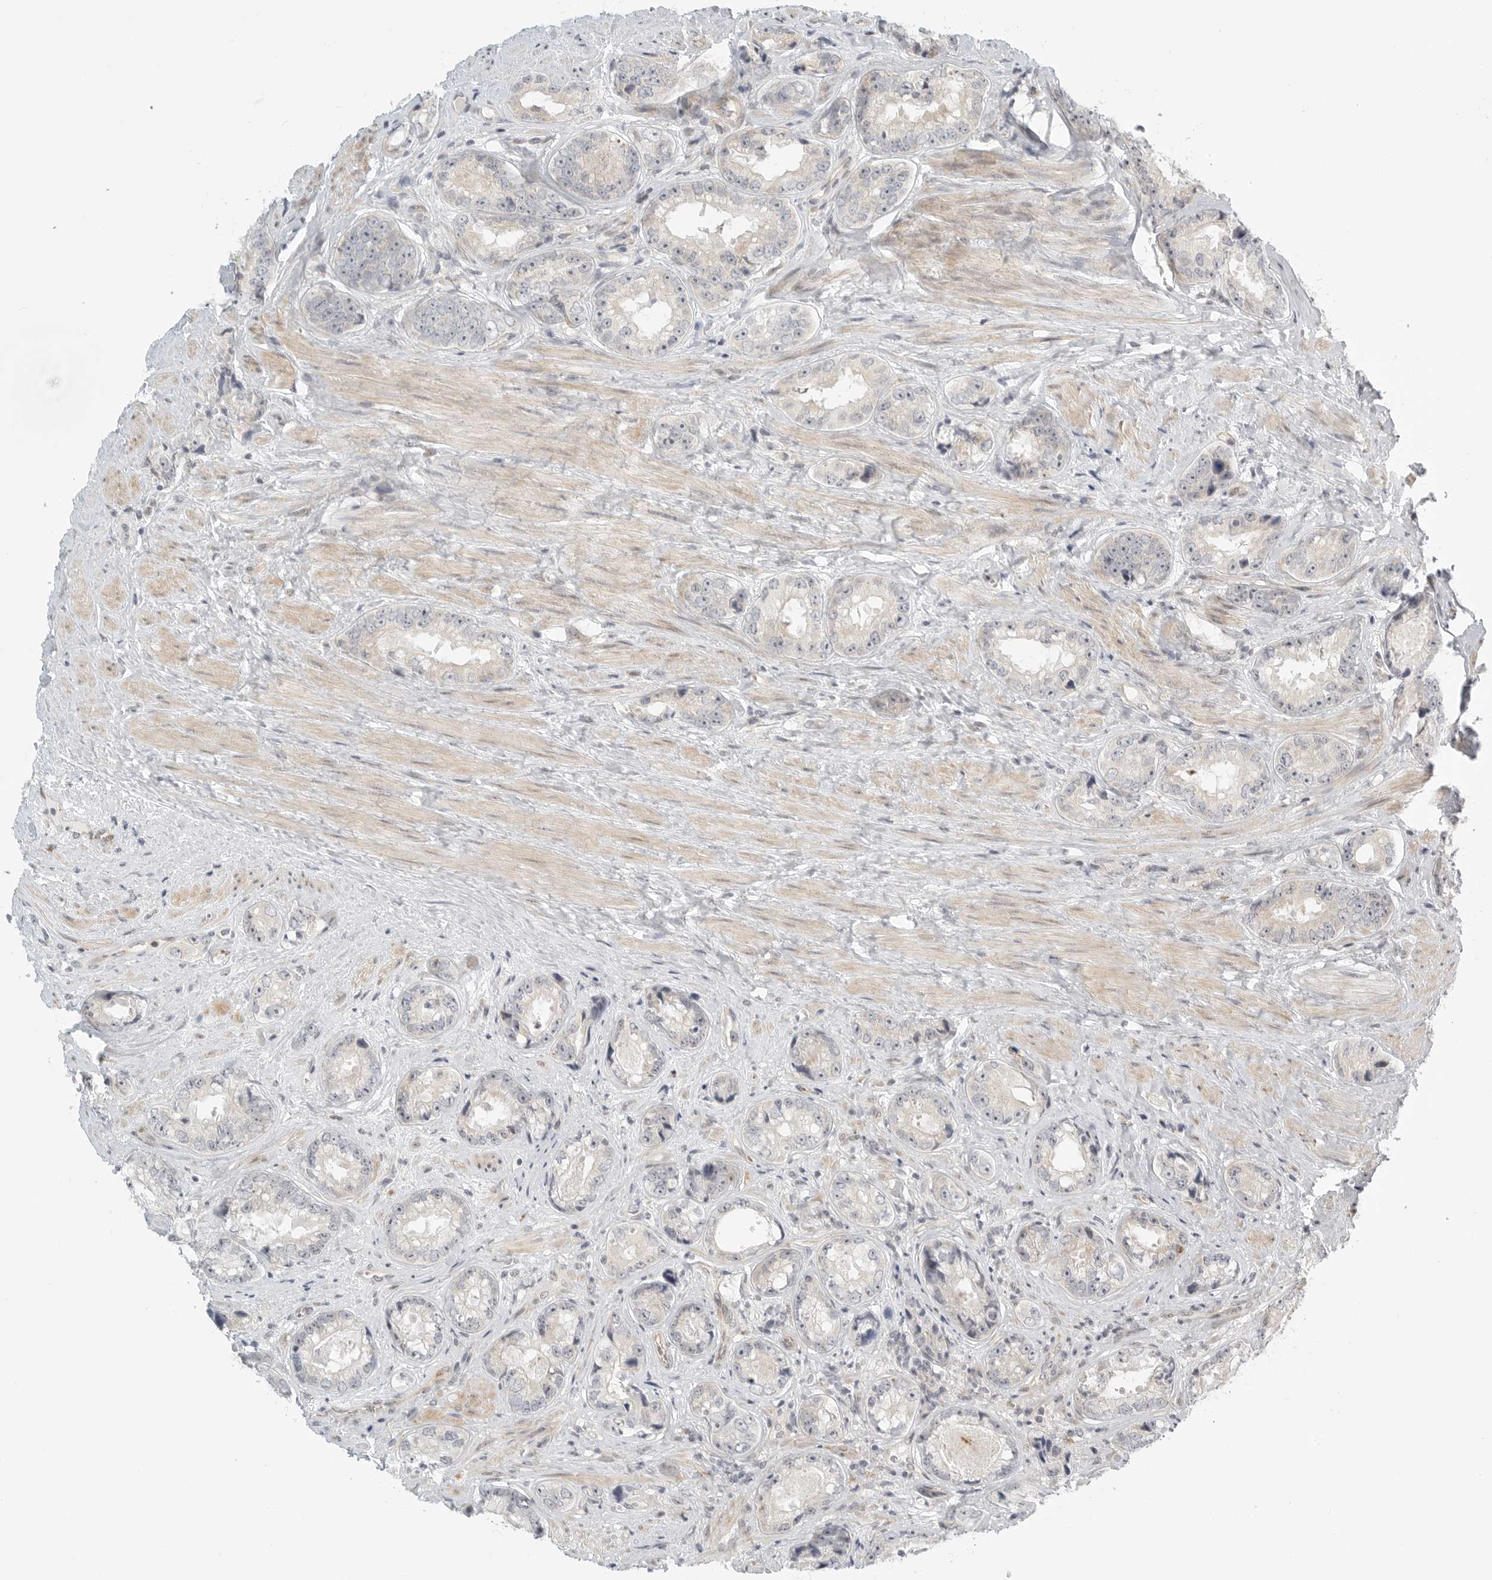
{"staining": {"intensity": "negative", "quantity": "none", "location": "none"}, "tissue": "prostate cancer", "cell_type": "Tumor cells", "image_type": "cancer", "snomed": [{"axis": "morphology", "description": "Adenocarcinoma, High grade"}, {"axis": "topography", "description": "Prostate"}], "caption": "Immunohistochemistry (IHC) photomicrograph of neoplastic tissue: human adenocarcinoma (high-grade) (prostate) stained with DAB (3,3'-diaminobenzidine) displays no significant protein expression in tumor cells. (Stains: DAB (3,3'-diaminobenzidine) IHC with hematoxylin counter stain, Microscopy: brightfield microscopy at high magnification).", "gene": "DSCC1", "patient": {"sex": "male", "age": 61}}